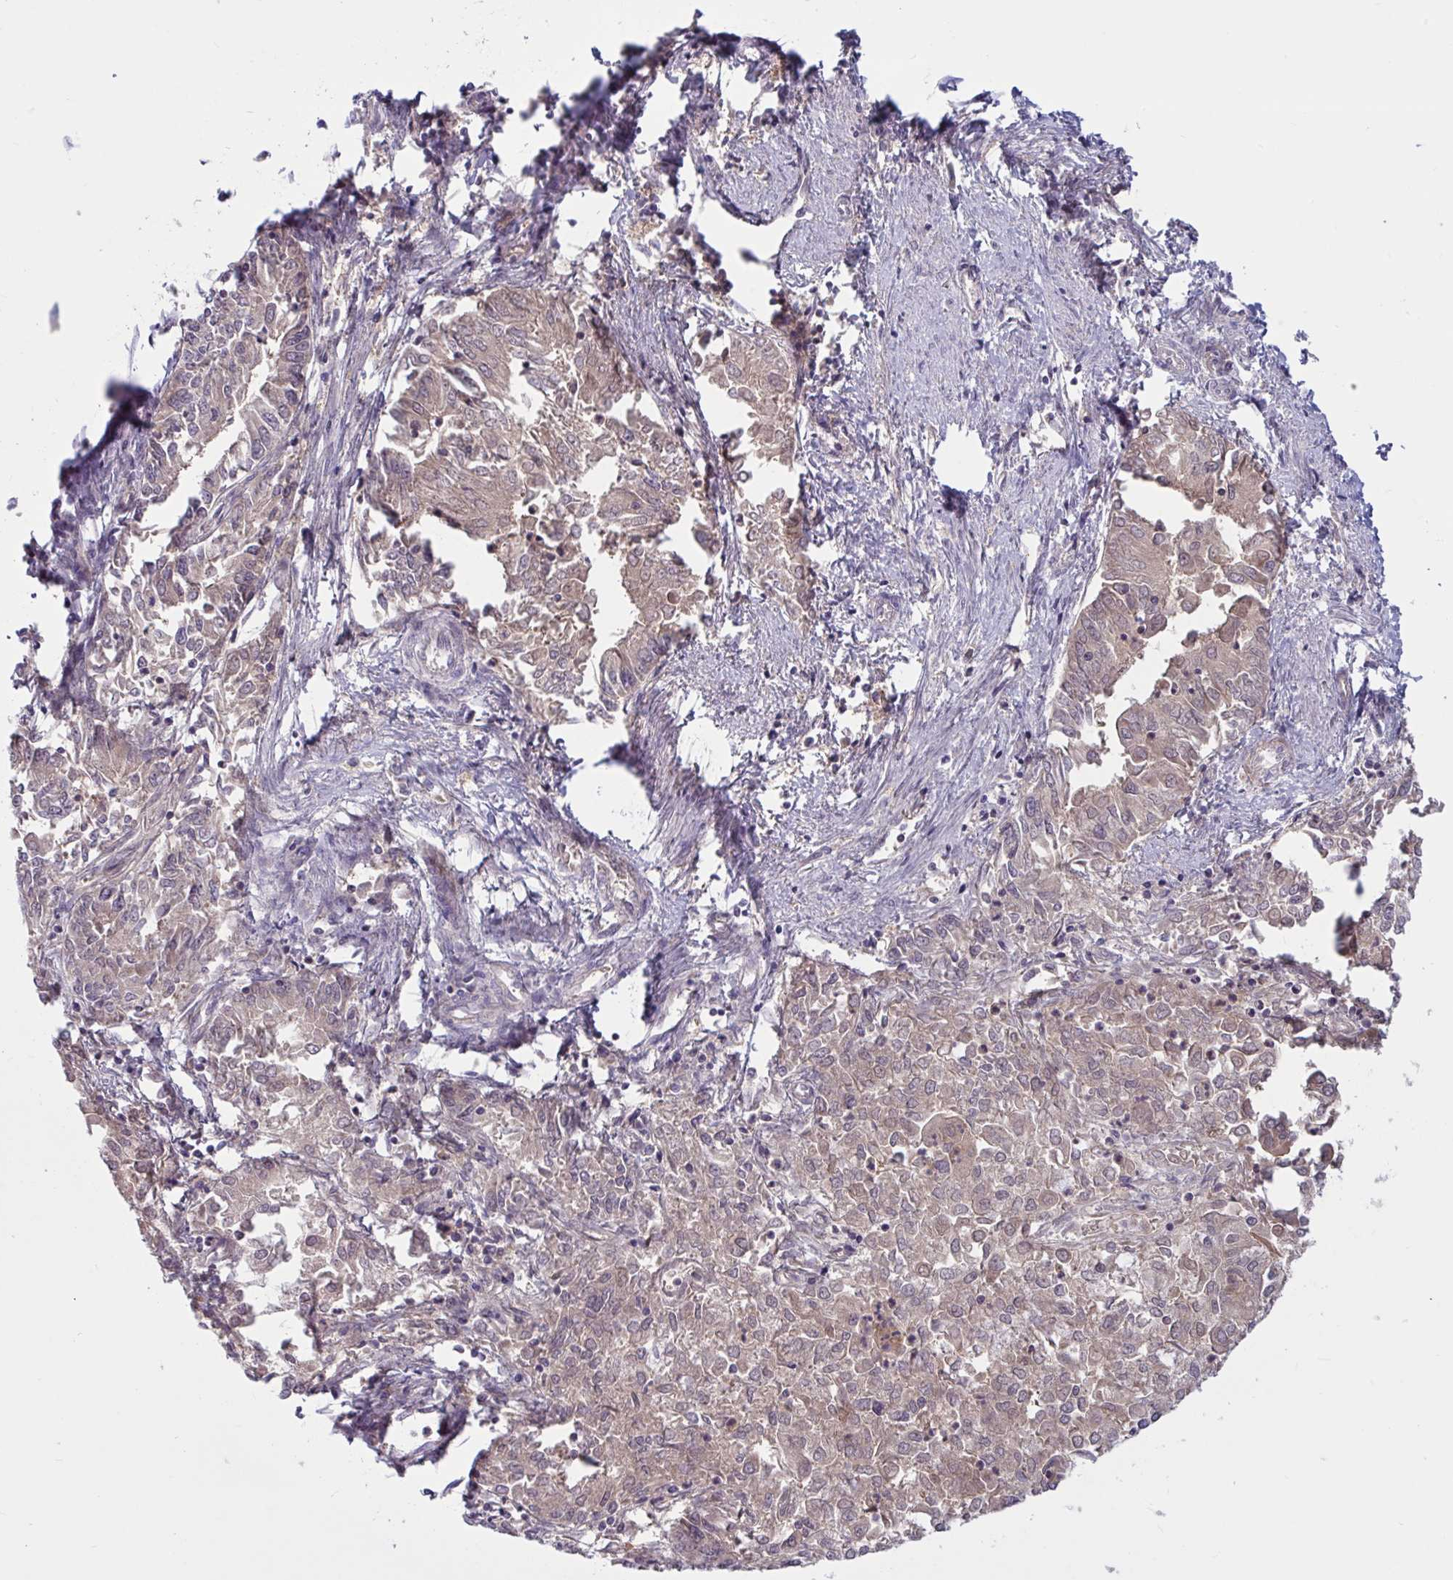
{"staining": {"intensity": "weak", "quantity": "25%-75%", "location": "cytoplasmic/membranous"}, "tissue": "endometrial cancer", "cell_type": "Tumor cells", "image_type": "cancer", "snomed": [{"axis": "morphology", "description": "Adenocarcinoma, NOS"}, {"axis": "topography", "description": "Endometrium"}], "caption": "High-power microscopy captured an immunohistochemistry histopathology image of adenocarcinoma (endometrial), revealing weak cytoplasmic/membranous positivity in approximately 25%-75% of tumor cells.", "gene": "TSN", "patient": {"sex": "female", "age": 57}}